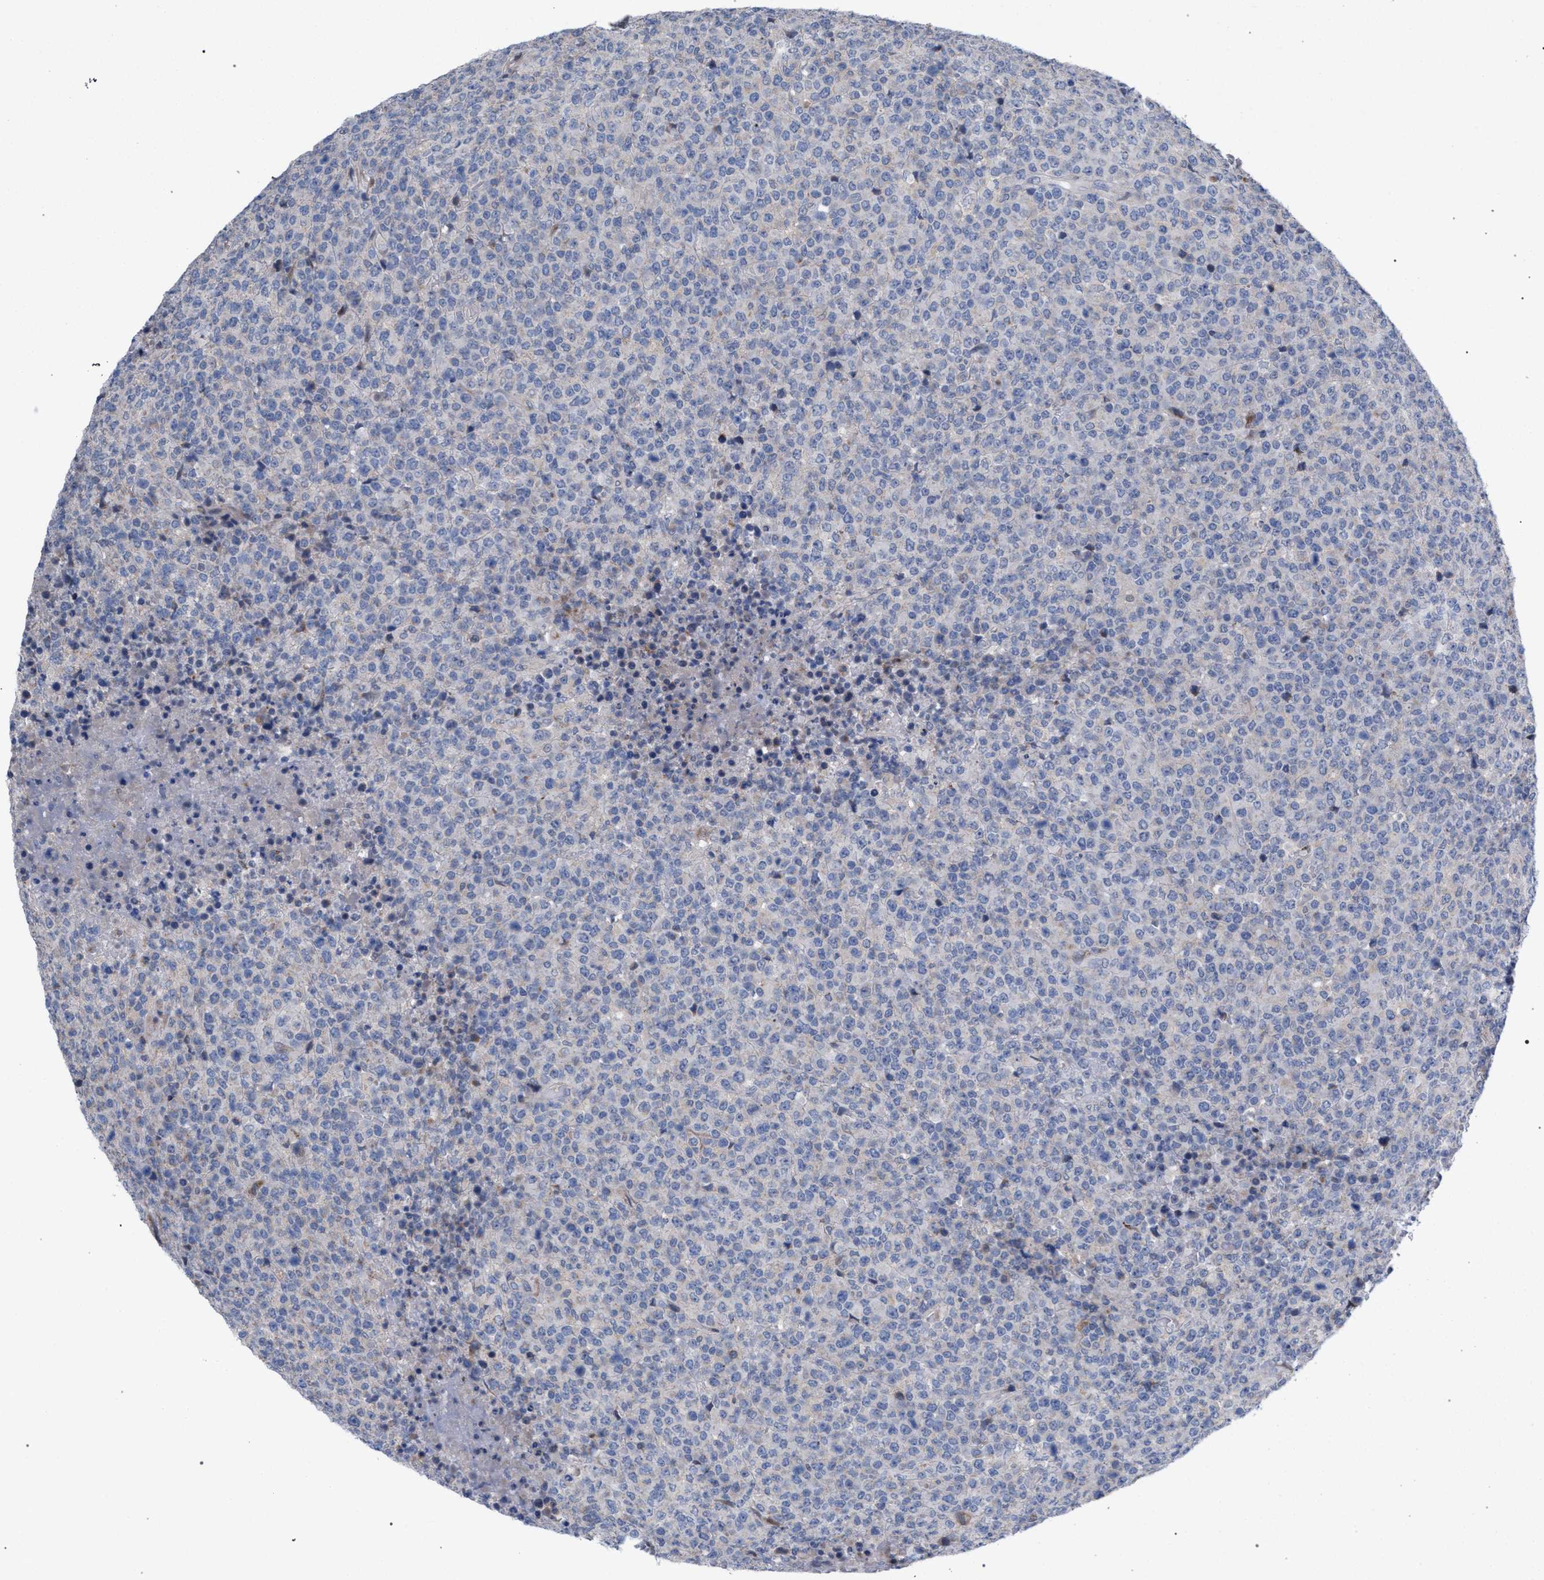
{"staining": {"intensity": "negative", "quantity": "none", "location": "none"}, "tissue": "lymphoma", "cell_type": "Tumor cells", "image_type": "cancer", "snomed": [{"axis": "morphology", "description": "Malignant lymphoma, non-Hodgkin's type, High grade"}, {"axis": "topography", "description": "Lymph node"}], "caption": "High-grade malignant lymphoma, non-Hodgkin's type was stained to show a protein in brown. There is no significant expression in tumor cells.", "gene": "RNF135", "patient": {"sex": "male", "age": 13}}